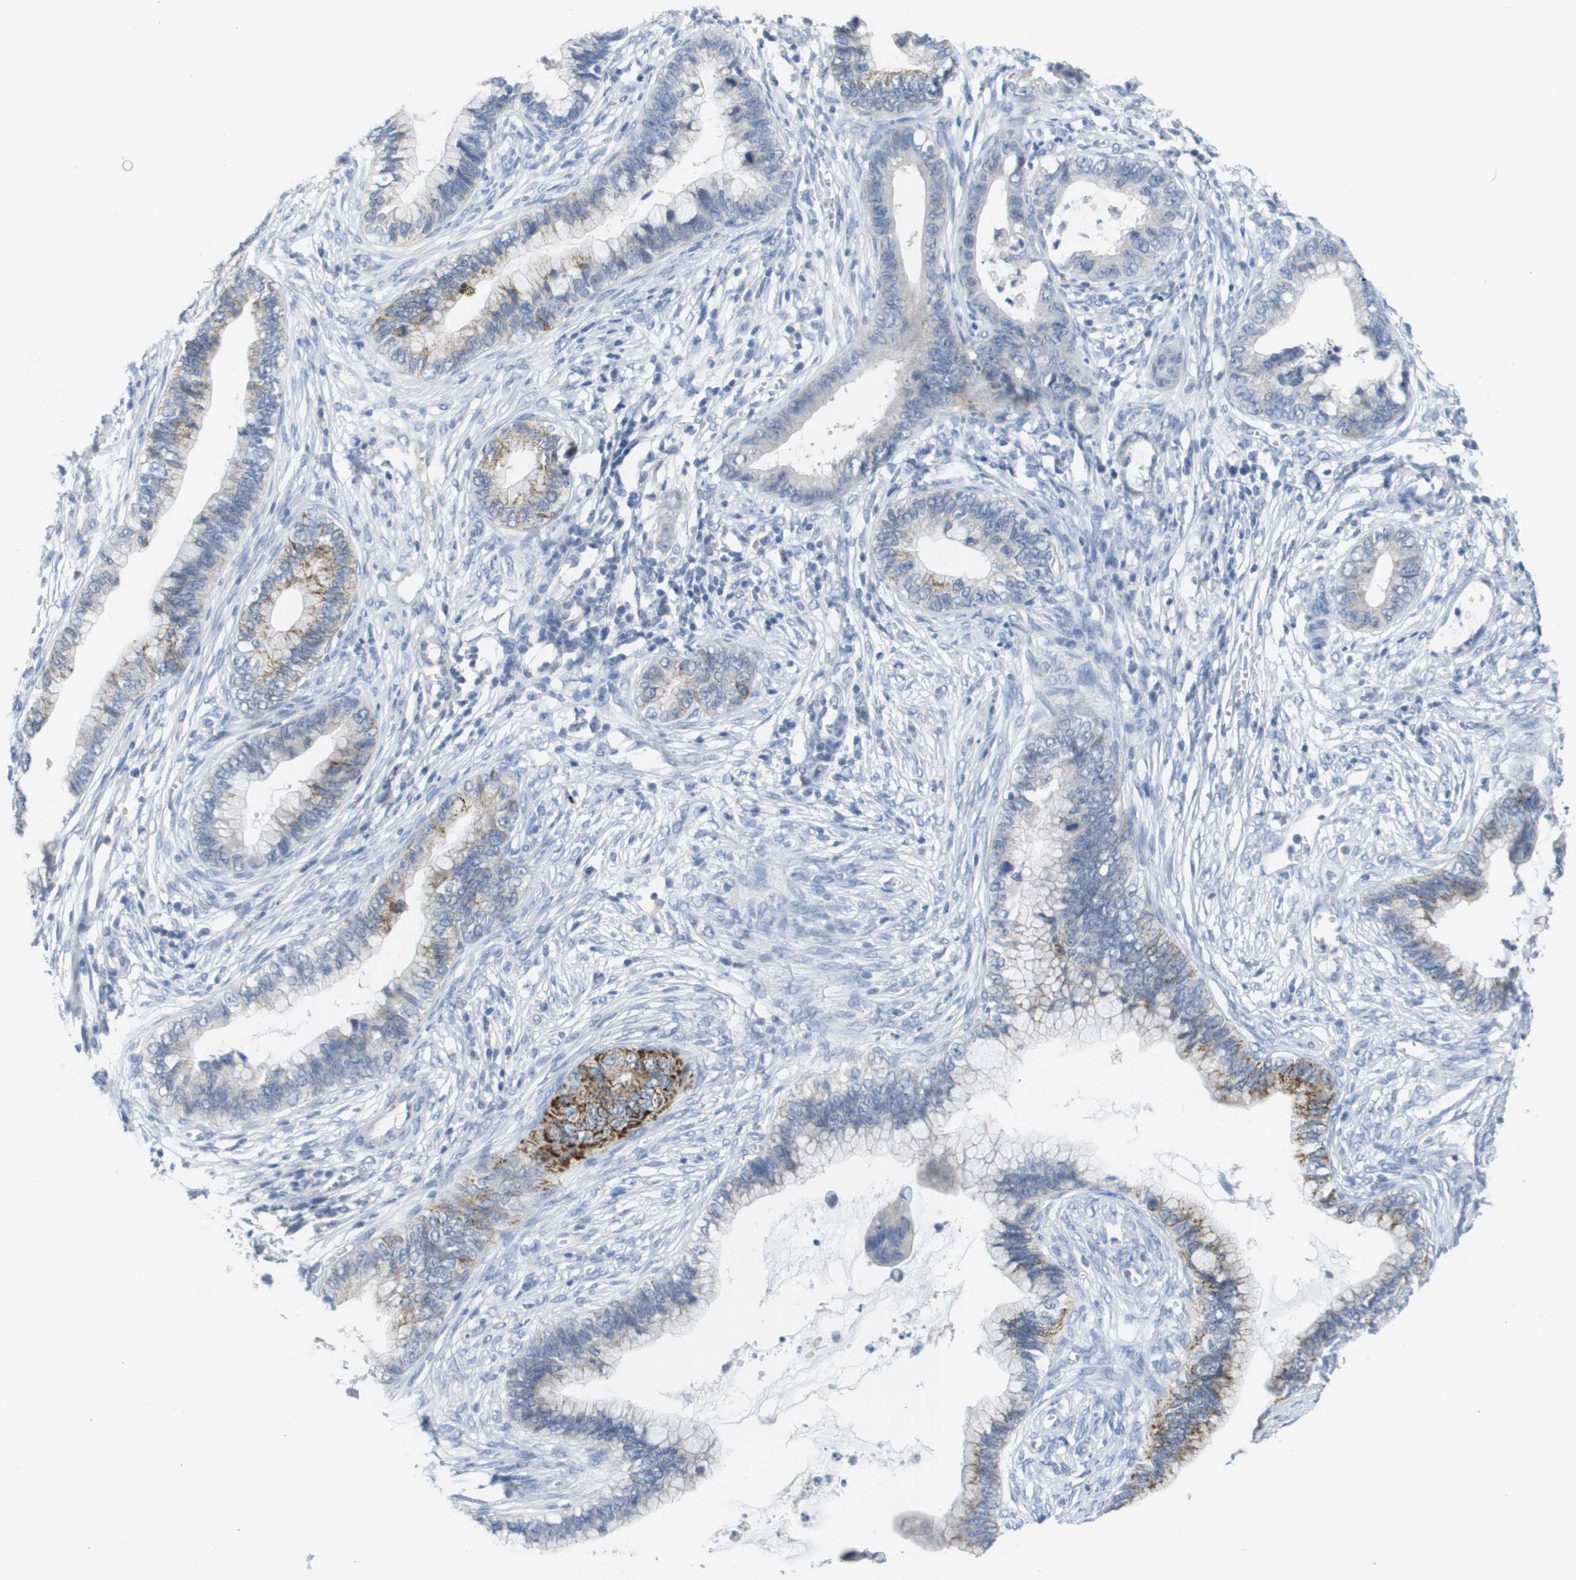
{"staining": {"intensity": "moderate", "quantity": "25%-75%", "location": "cytoplasmic/membranous"}, "tissue": "cervical cancer", "cell_type": "Tumor cells", "image_type": "cancer", "snomed": [{"axis": "morphology", "description": "Adenocarcinoma, NOS"}, {"axis": "topography", "description": "Cervix"}], "caption": "Brown immunohistochemical staining in human cervical adenocarcinoma exhibits moderate cytoplasmic/membranous expression in approximately 25%-75% of tumor cells.", "gene": "PDE4A", "patient": {"sex": "female", "age": 44}}